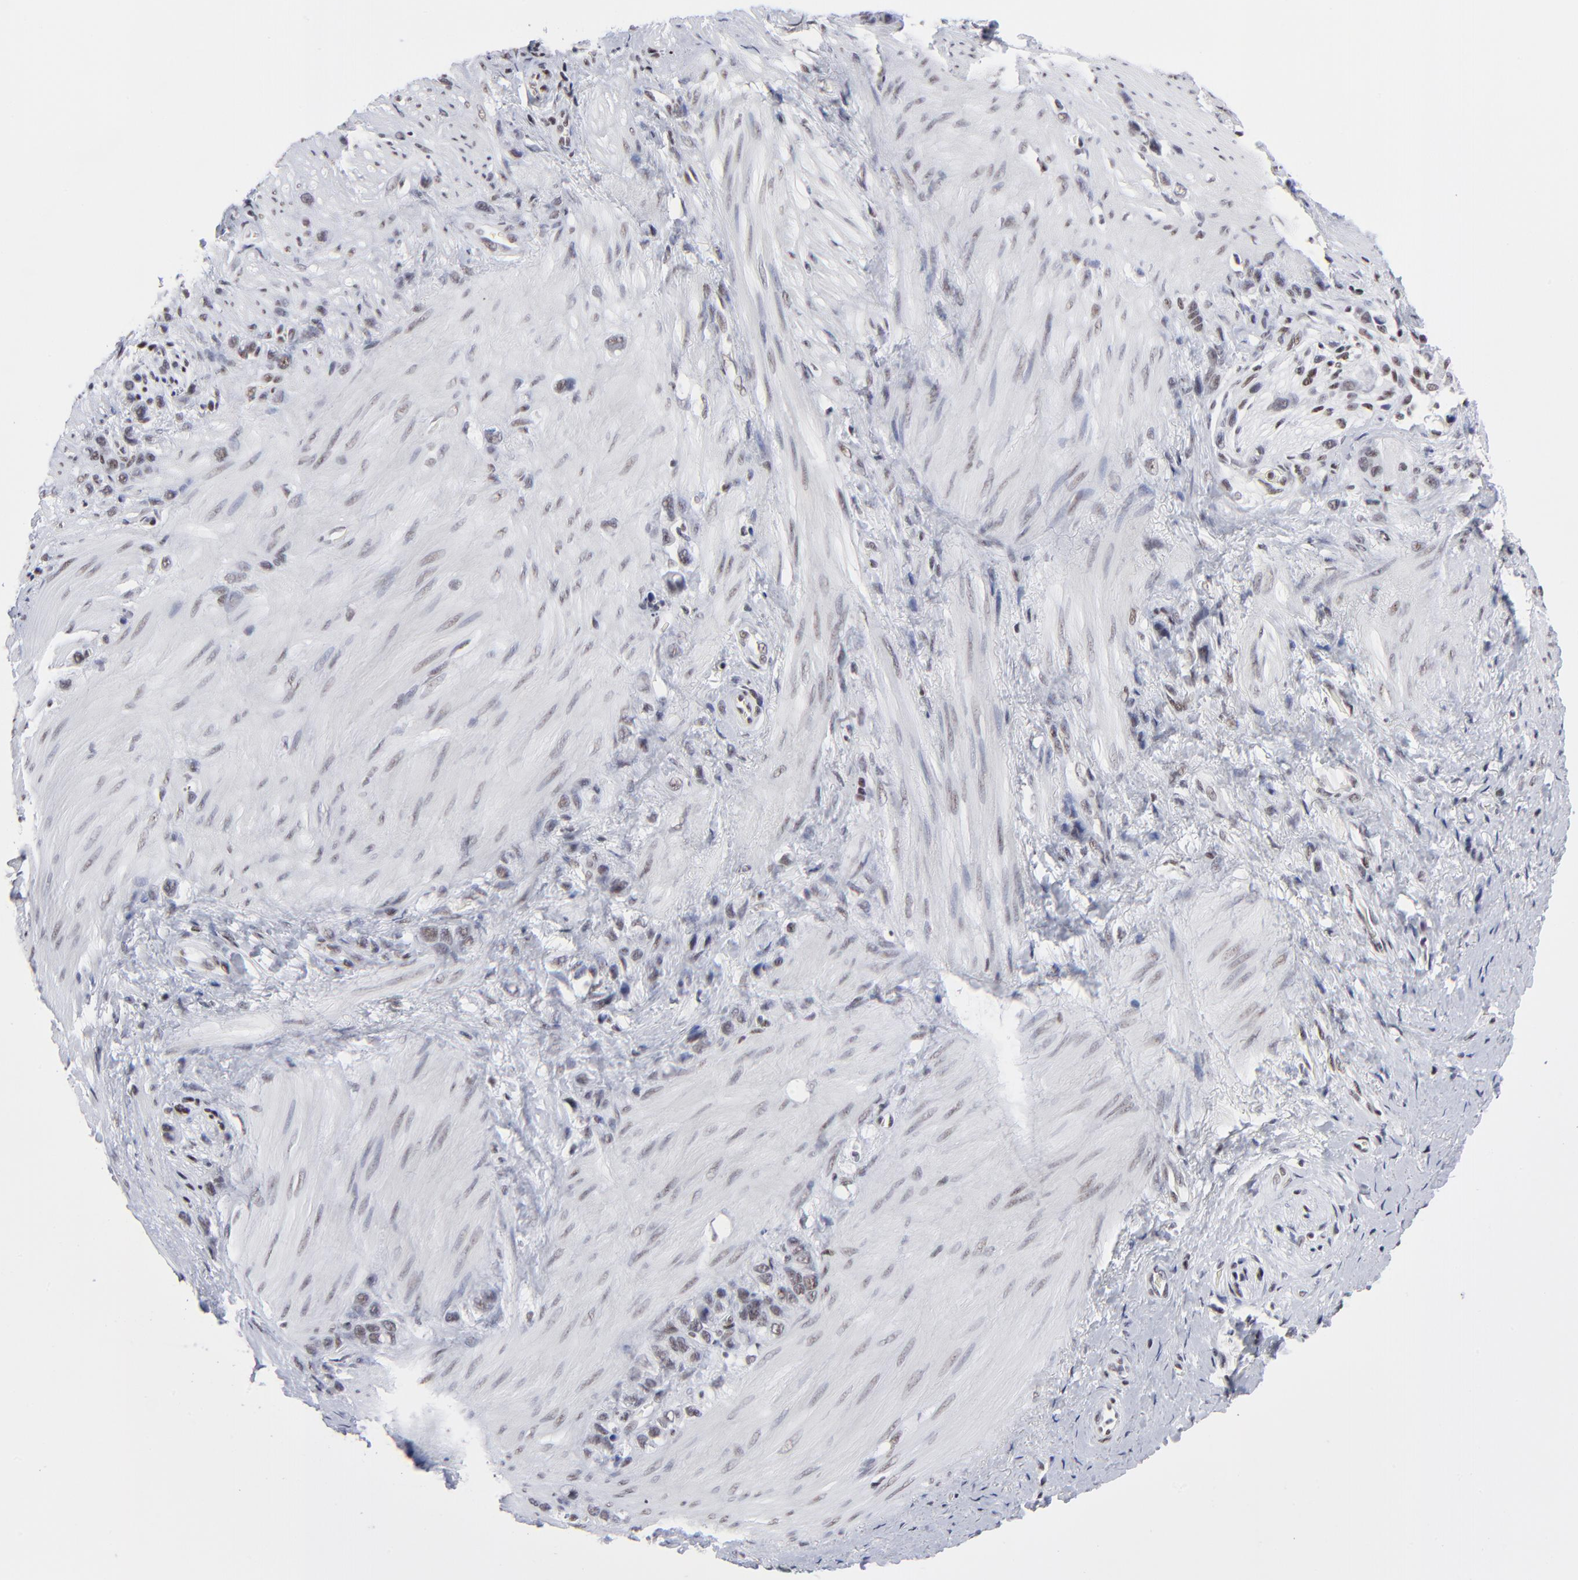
{"staining": {"intensity": "weak", "quantity": ">75%", "location": "nuclear"}, "tissue": "stomach cancer", "cell_type": "Tumor cells", "image_type": "cancer", "snomed": [{"axis": "morphology", "description": "Normal tissue, NOS"}, {"axis": "morphology", "description": "Adenocarcinoma, NOS"}, {"axis": "morphology", "description": "Adenocarcinoma, High grade"}, {"axis": "topography", "description": "Stomach, upper"}, {"axis": "topography", "description": "Stomach"}], "caption": "Immunohistochemical staining of adenocarcinoma (stomach) demonstrates low levels of weak nuclear positivity in about >75% of tumor cells.", "gene": "SP2", "patient": {"sex": "female", "age": 65}}